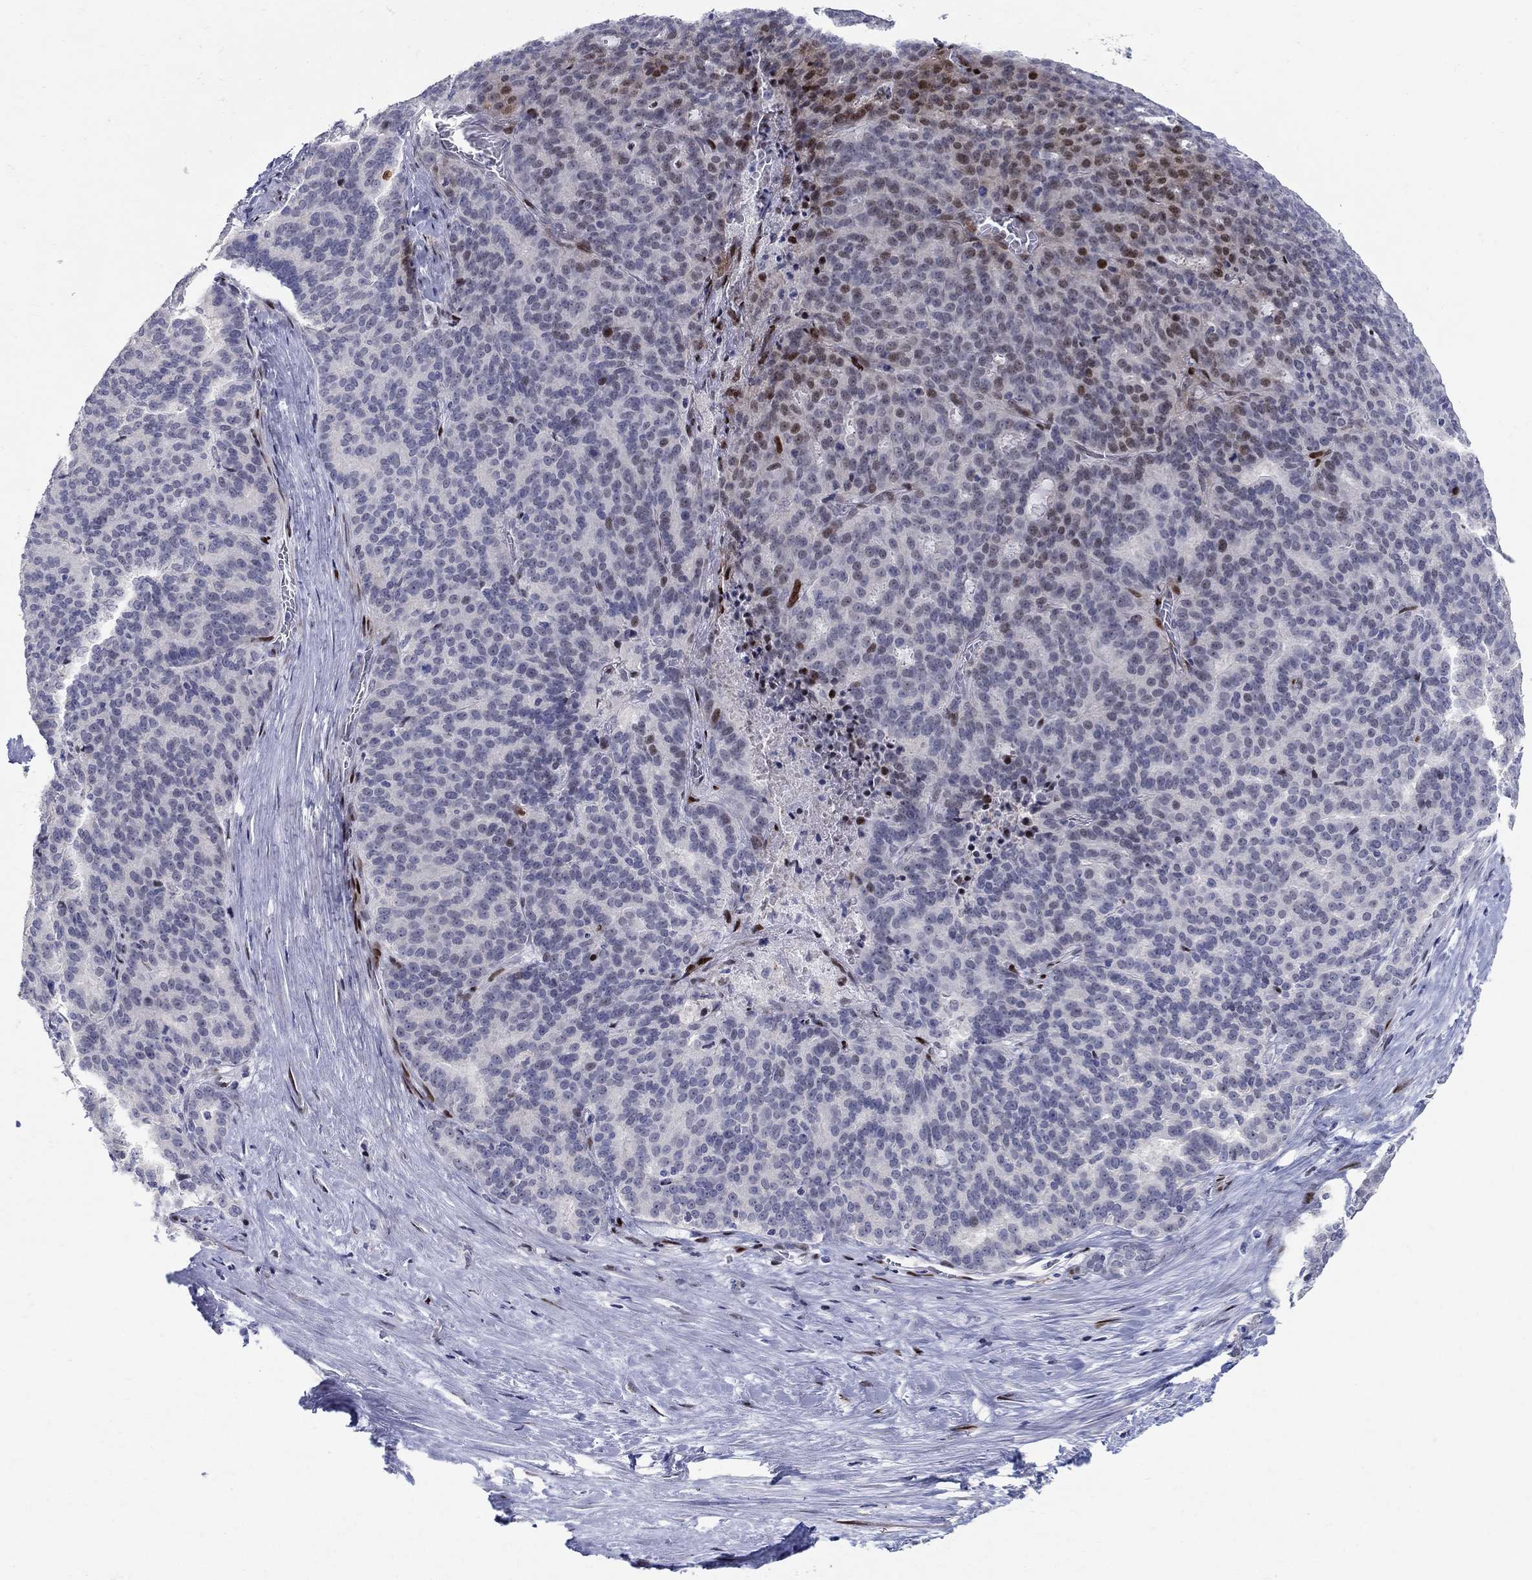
{"staining": {"intensity": "strong", "quantity": "<25%", "location": "nuclear"}, "tissue": "liver cancer", "cell_type": "Tumor cells", "image_type": "cancer", "snomed": [{"axis": "morphology", "description": "Cholangiocarcinoma"}, {"axis": "topography", "description": "Liver"}], "caption": "There is medium levels of strong nuclear positivity in tumor cells of liver cancer, as demonstrated by immunohistochemical staining (brown color).", "gene": "RAPGEF5", "patient": {"sex": "female", "age": 47}}